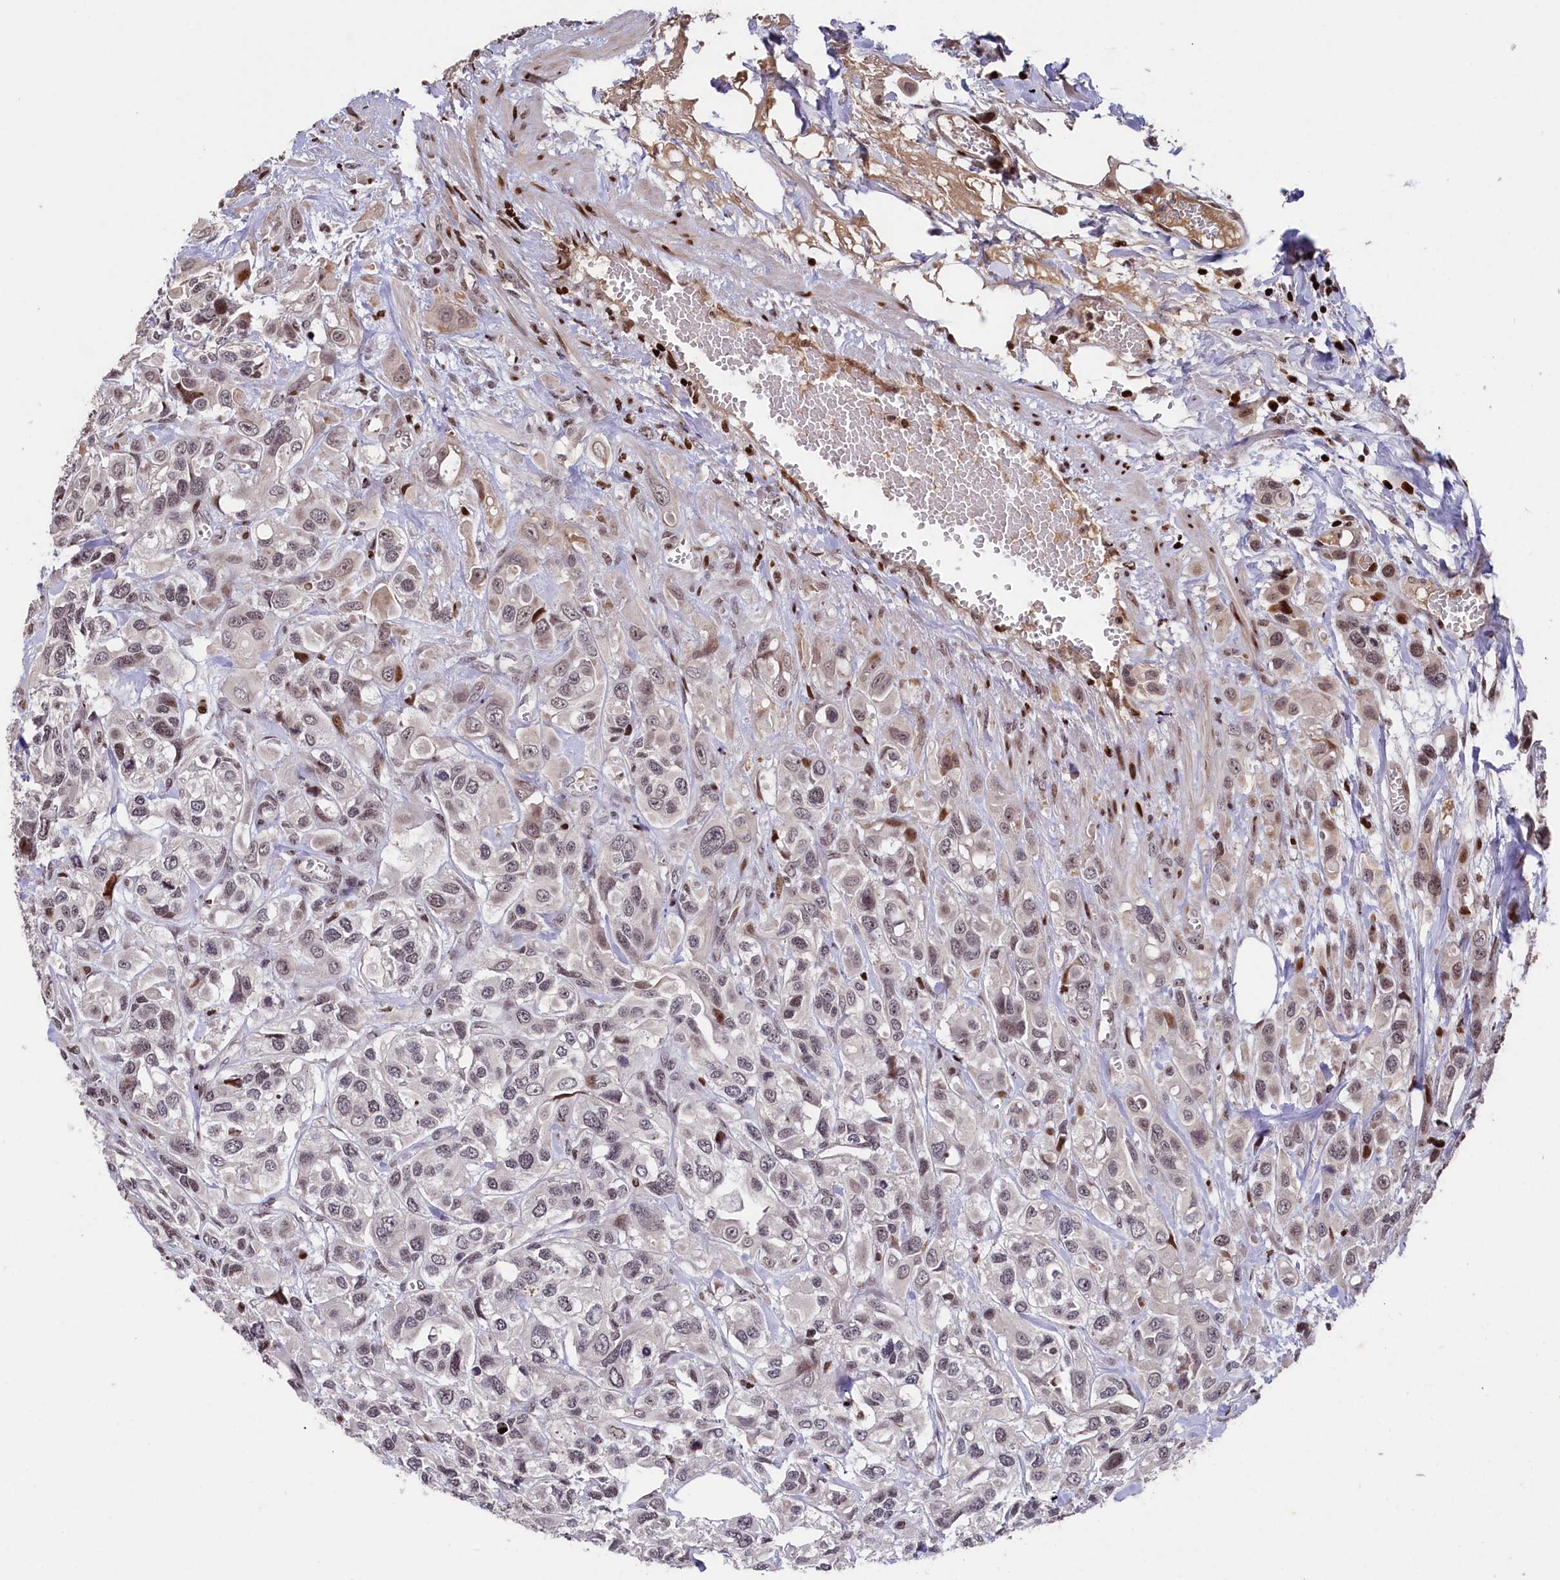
{"staining": {"intensity": "strong", "quantity": "<25%", "location": "nuclear"}, "tissue": "urothelial cancer", "cell_type": "Tumor cells", "image_type": "cancer", "snomed": [{"axis": "morphology", "description": "Urothelial carcinoma, High grade"}, {"axis": "topography", "description": "Urinary bladder"}], "caption": "Immunohistochemistry (IHC) of human urothelial cancer shows medium levels of strong nuclear staining in about <25% of tumor cells.", "gene": "MCF2L2", "patient": {"sex": "male", "age": 67}}